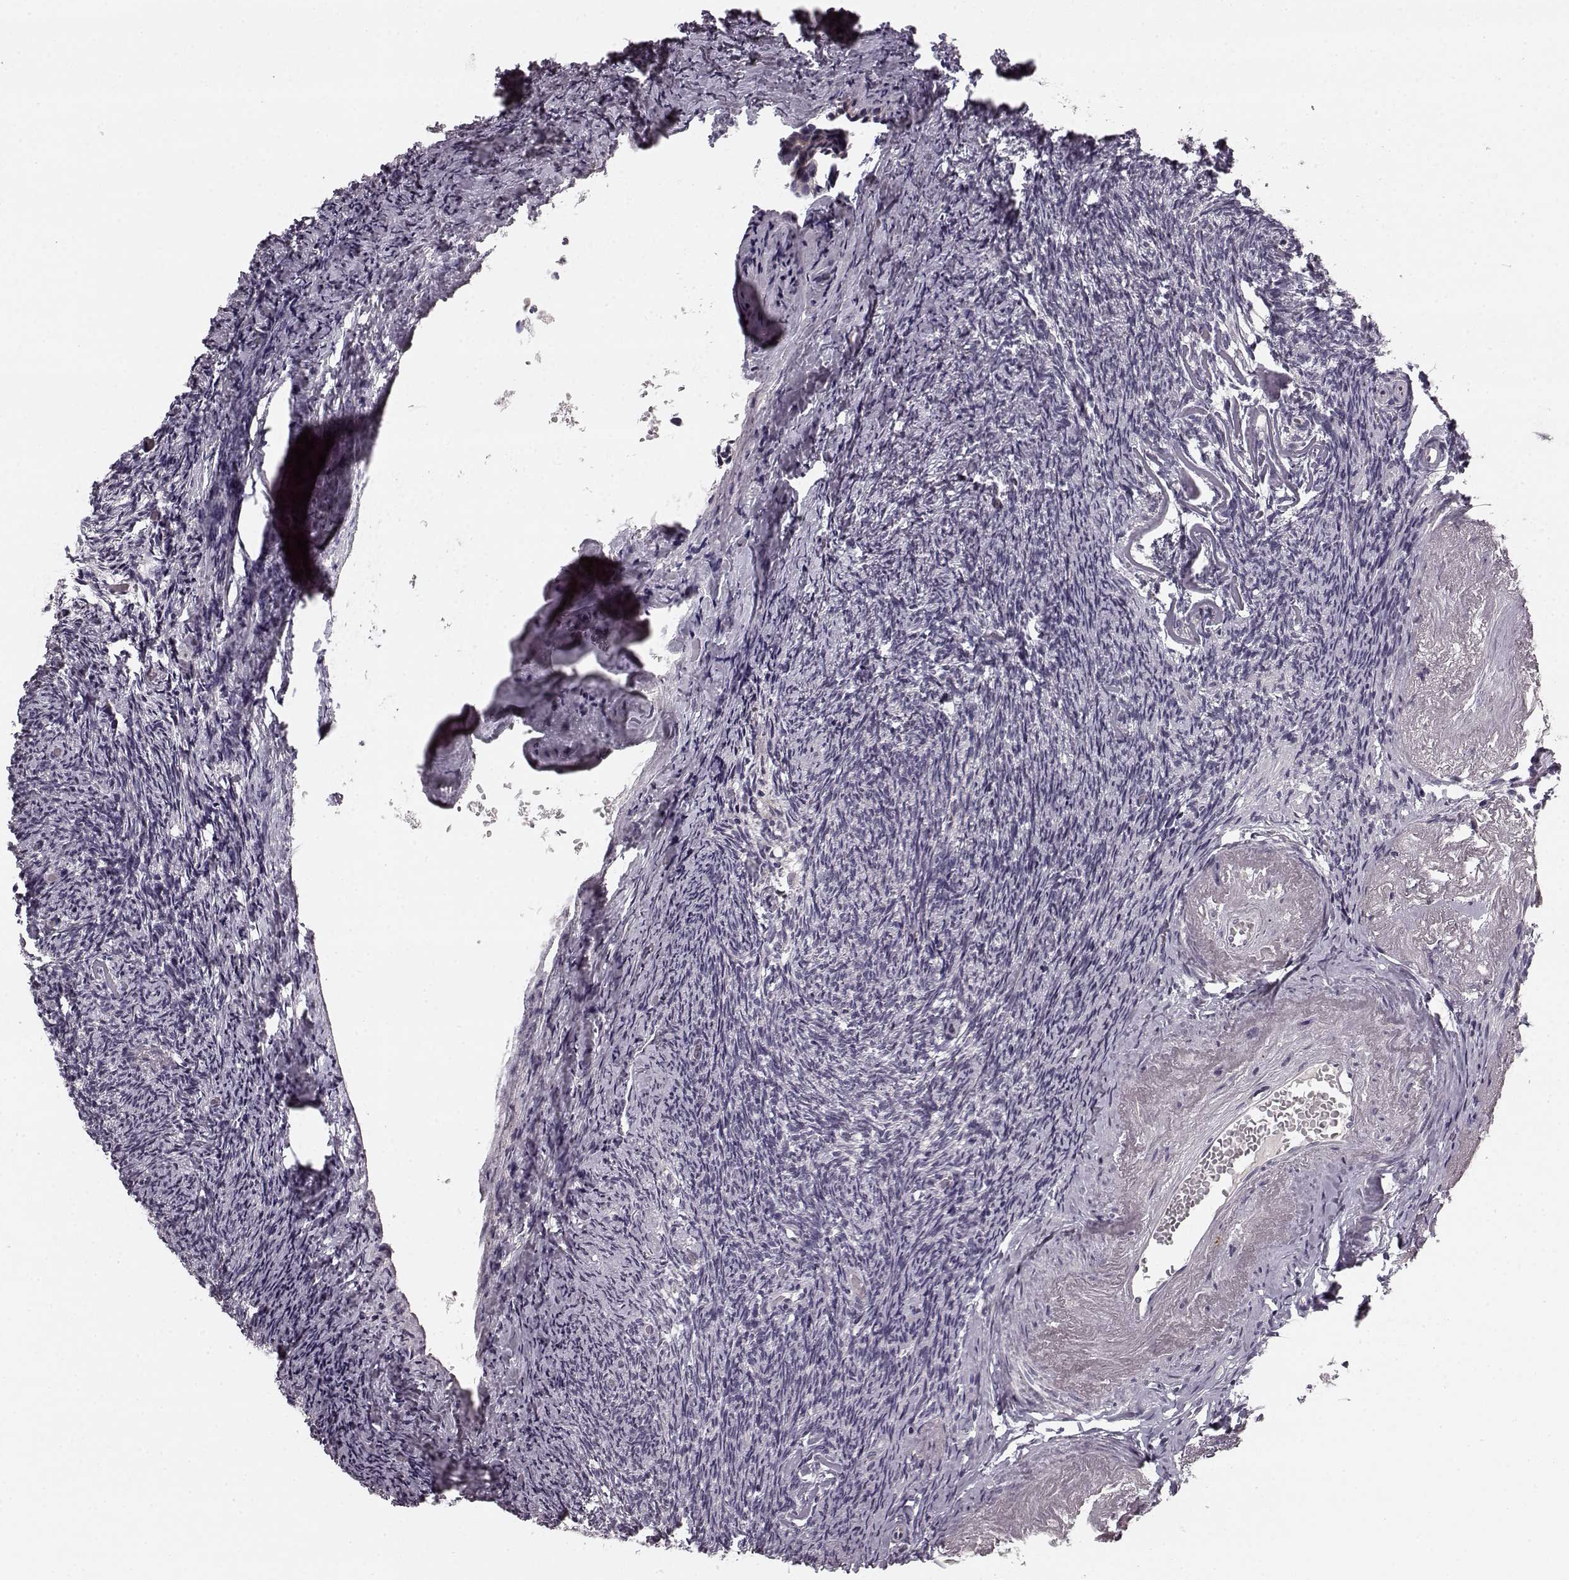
{"staining": {"intensity": "negative", "quantity": "none", "location": "none"}, "tissue": "ovary", "cell_type": "Follicle cells", "image_type": "normal", "snomed": [{"axis": "morphology", "description": "Normal tissue, NOS"}, {"axis": "topography", "description": "Ovary"}], "caption": "Immunohistochemistry (IHC) image of benign ovary: human ovary stained with DAB displays no significant protein expression in follicle cells. The staining was performed using DAB to visualize the protein expression in brown, while the nuclei were stained in blue with hematoxylin (Magnification: 20x).", "gene": "FAM234B", "patient": {"sex": "female", "age": 72}}